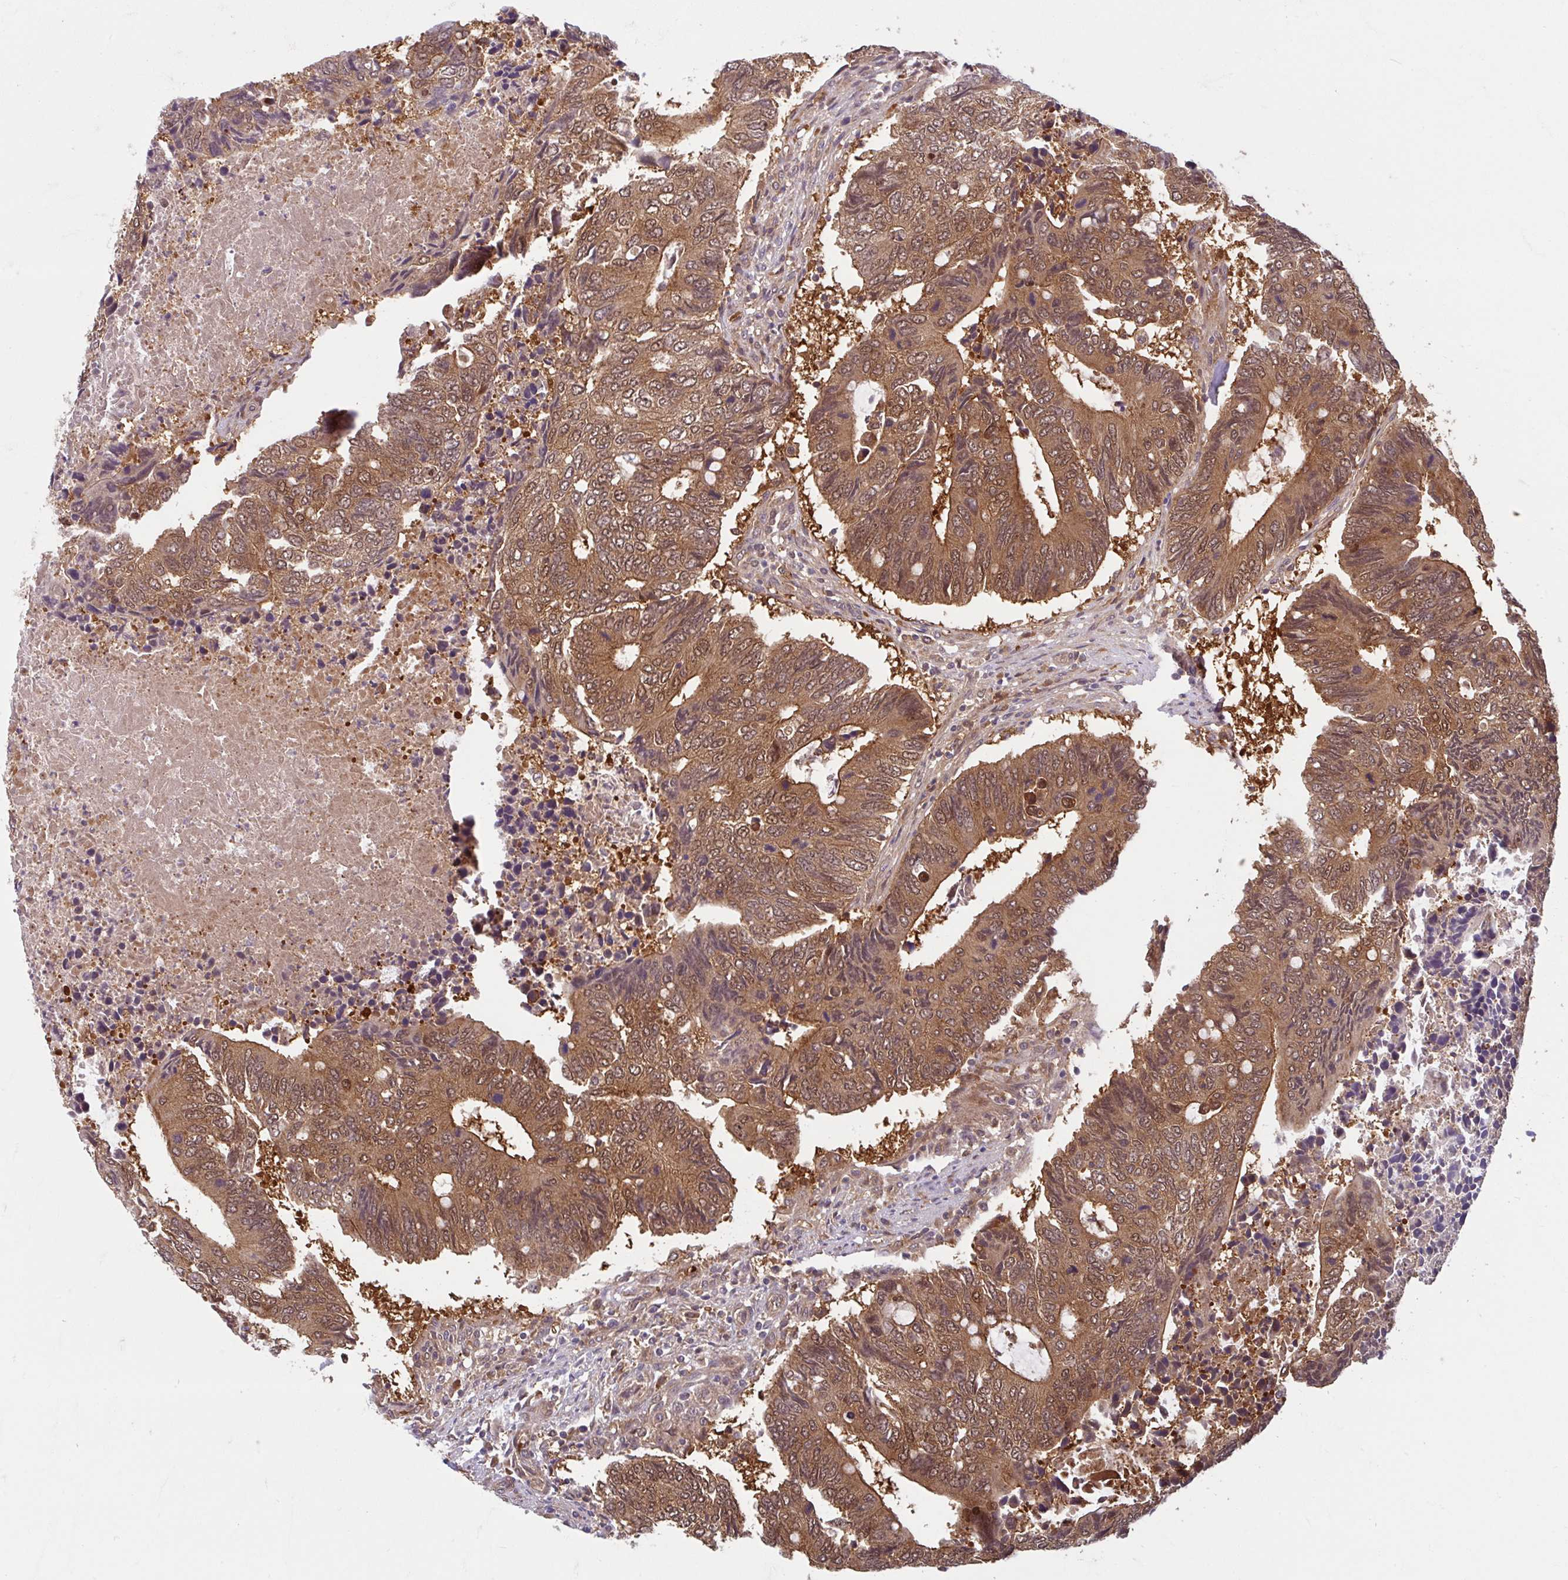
{"staining": {"intensity": "strong", "quantity": ">75%", "location": "cytoplasmic/membranous,nuclear"}, "tissue": "colorectal cancer", "cell_type": "Tumor cells", "image_type": "cancer", "snomed": [{"axis": "morphology", "description": "Adenocarcinoma, NOS"}, {"axis": "topography", "description": "Colon"}], "caption": "Immunohistochemistry (IHC) (DAB (3,3'-diaminobenzidine)) staining of colorectal adenocarcinoma shows strong cytoplasmic/membranous and nuclear protein expression in approximately >75% of tumor cells.", "gene": "HMBS", "patient": {"sex": "male", "age": 87}}